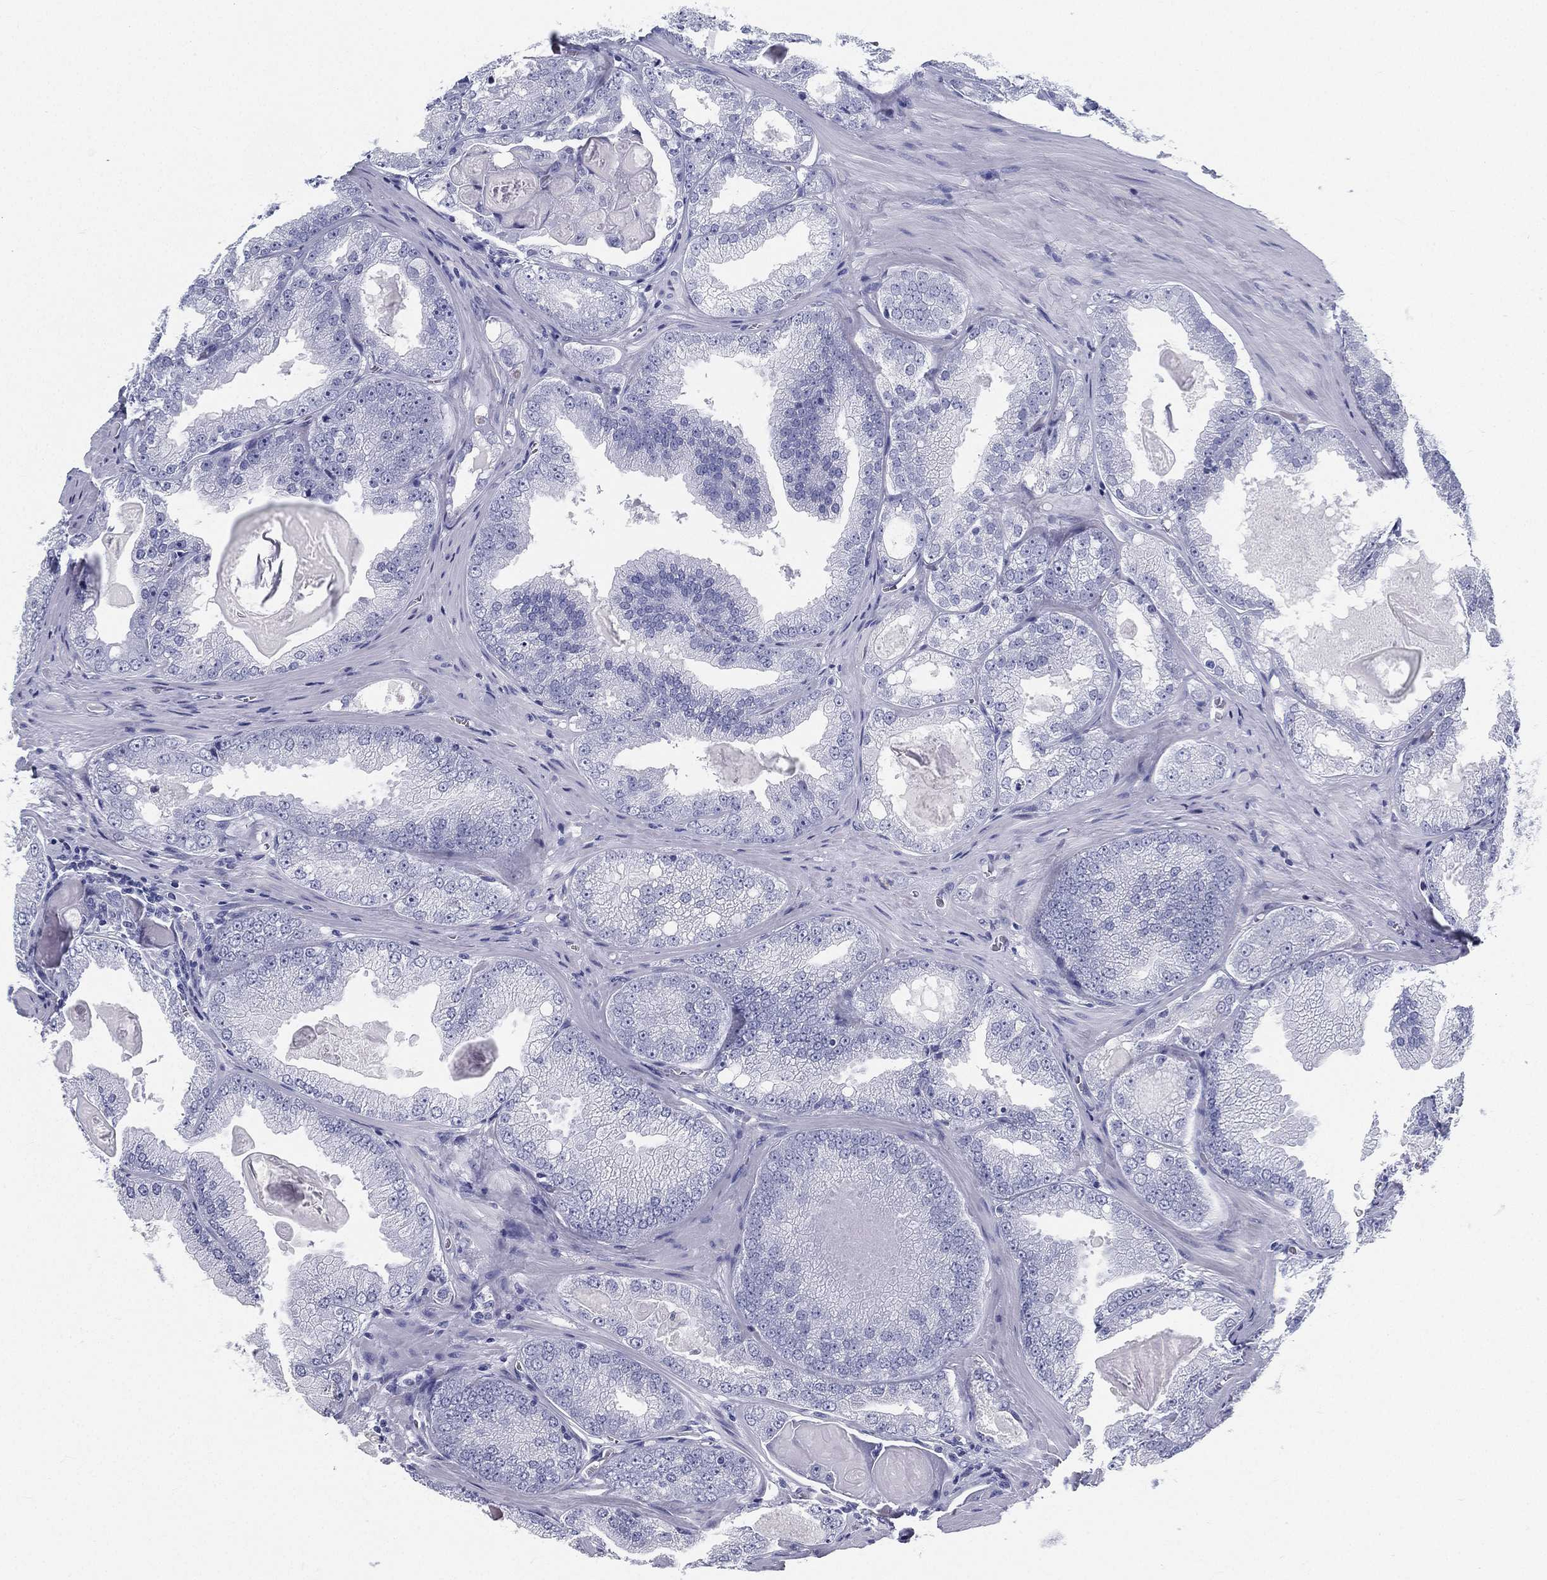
{"staining": {"intensity": "negative", "quantity": "none", "location": "none"}, "tissue": "prostate cancer", "cell_type": "Tumor cells", "image_type": "cancer", "snomed": [{"axis": "morphology", "description": "Adenocarcinoma, Low grade"}, {"axis": "topography", "description": "Prostate"}], "caption": "An IHC image of prostate low-grade adenocarcinoma is shown. There is no staining in tumor cells of prostate low-grade adenocarcinoma.", "gene": "ATP1B2", "patient": {"sex": "male", "age": 72}}